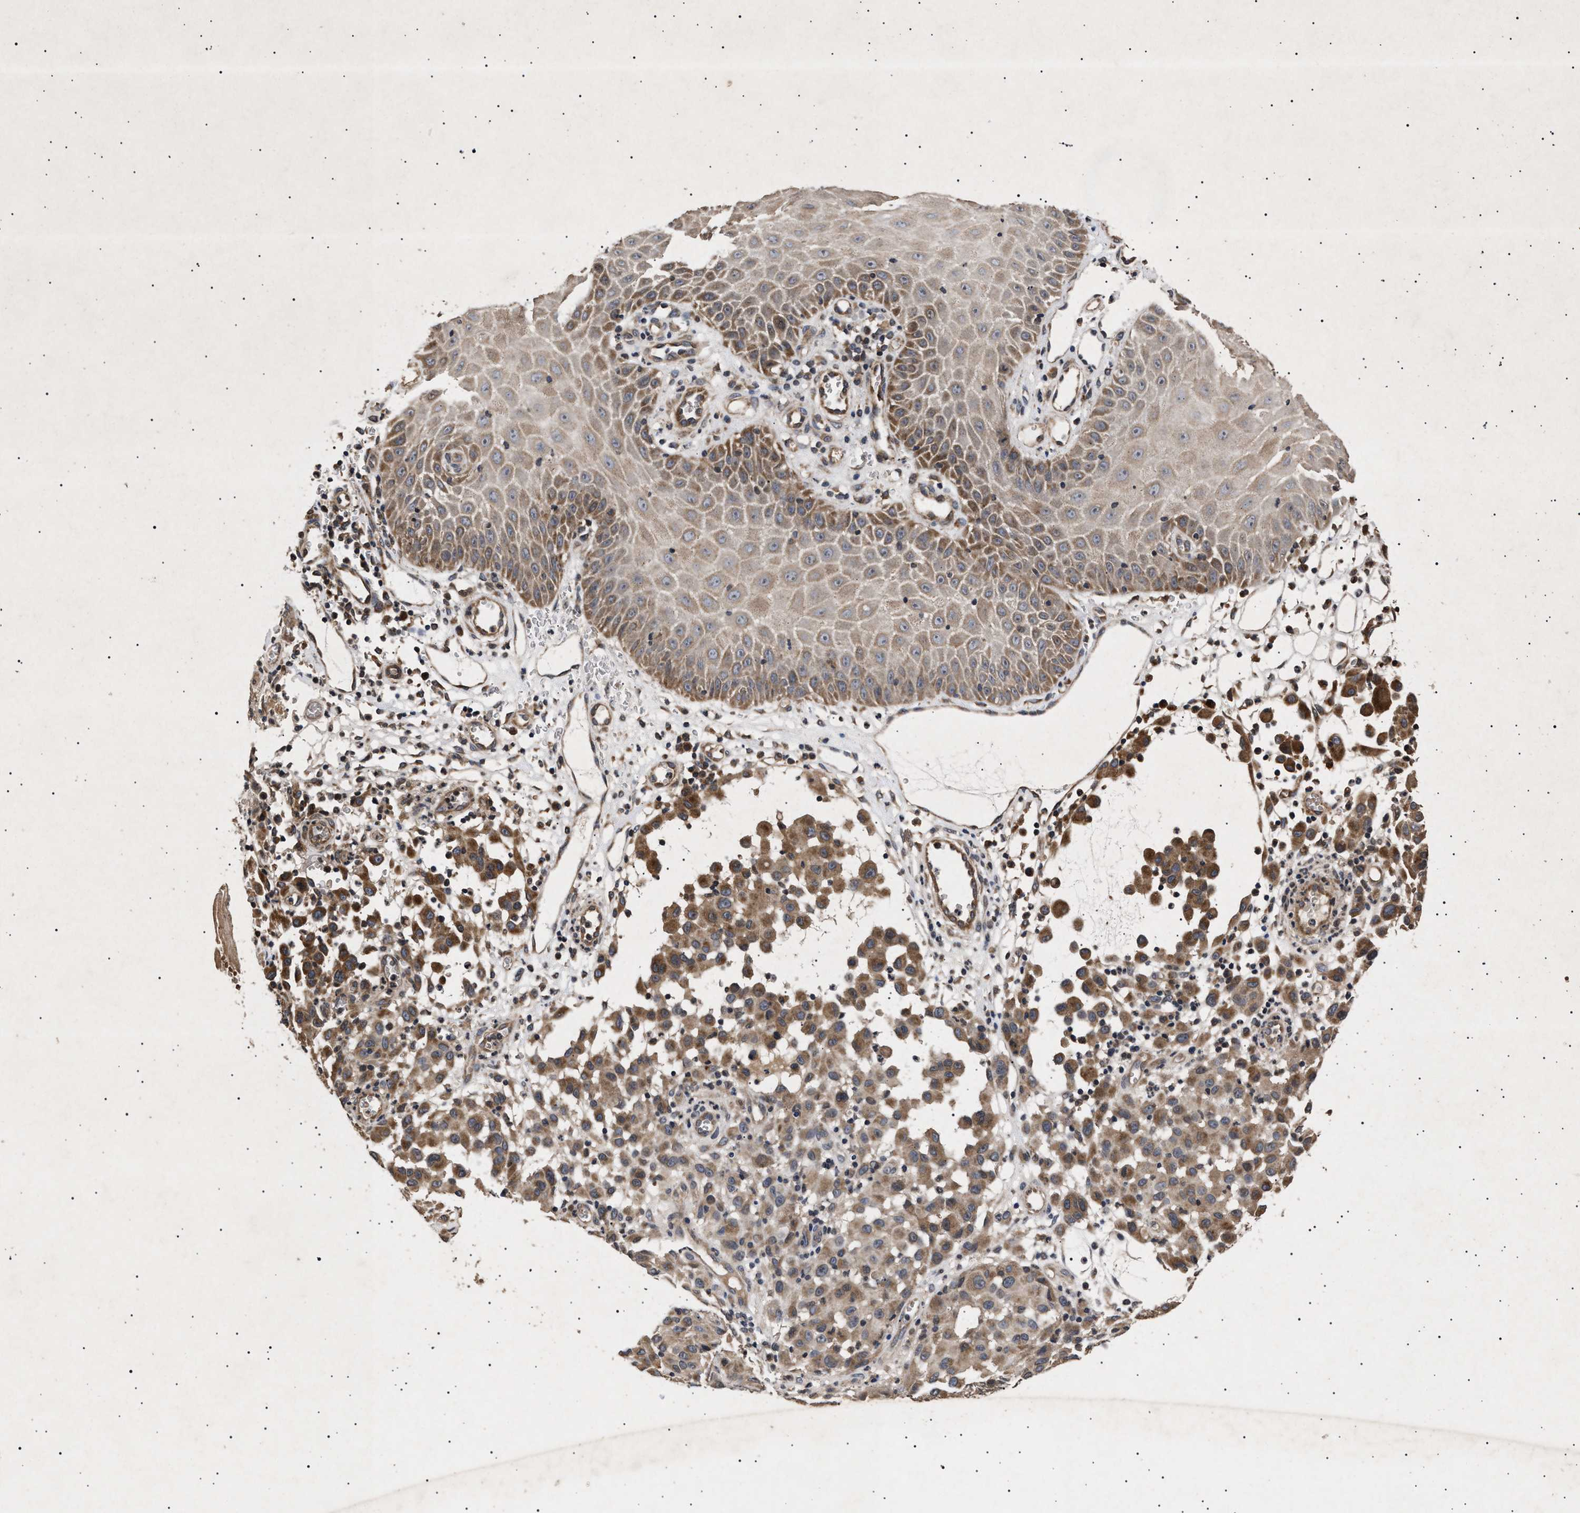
{"staining": {"intensity": "moderate", "quantity": "25%-75%", "location": "cytoplasmic/membranous"}, "tissue": "melanoma", "cell_type": "Tumor cells", "image_type": "cancer", "snomed": [{"axis": "morphology", "description": "Malignant melanoma, NOS"}, {"axis": "topography", "description": "Skin"}], "caption": "Malignant melanoma tissue reveals moderate cytoplasmic/membranous positivity in about 25%-75% of tumor cells, visualized by immunohistochemistry.", "gene": "ITGB5", "patient": {"sex": "female", "age": 21}}